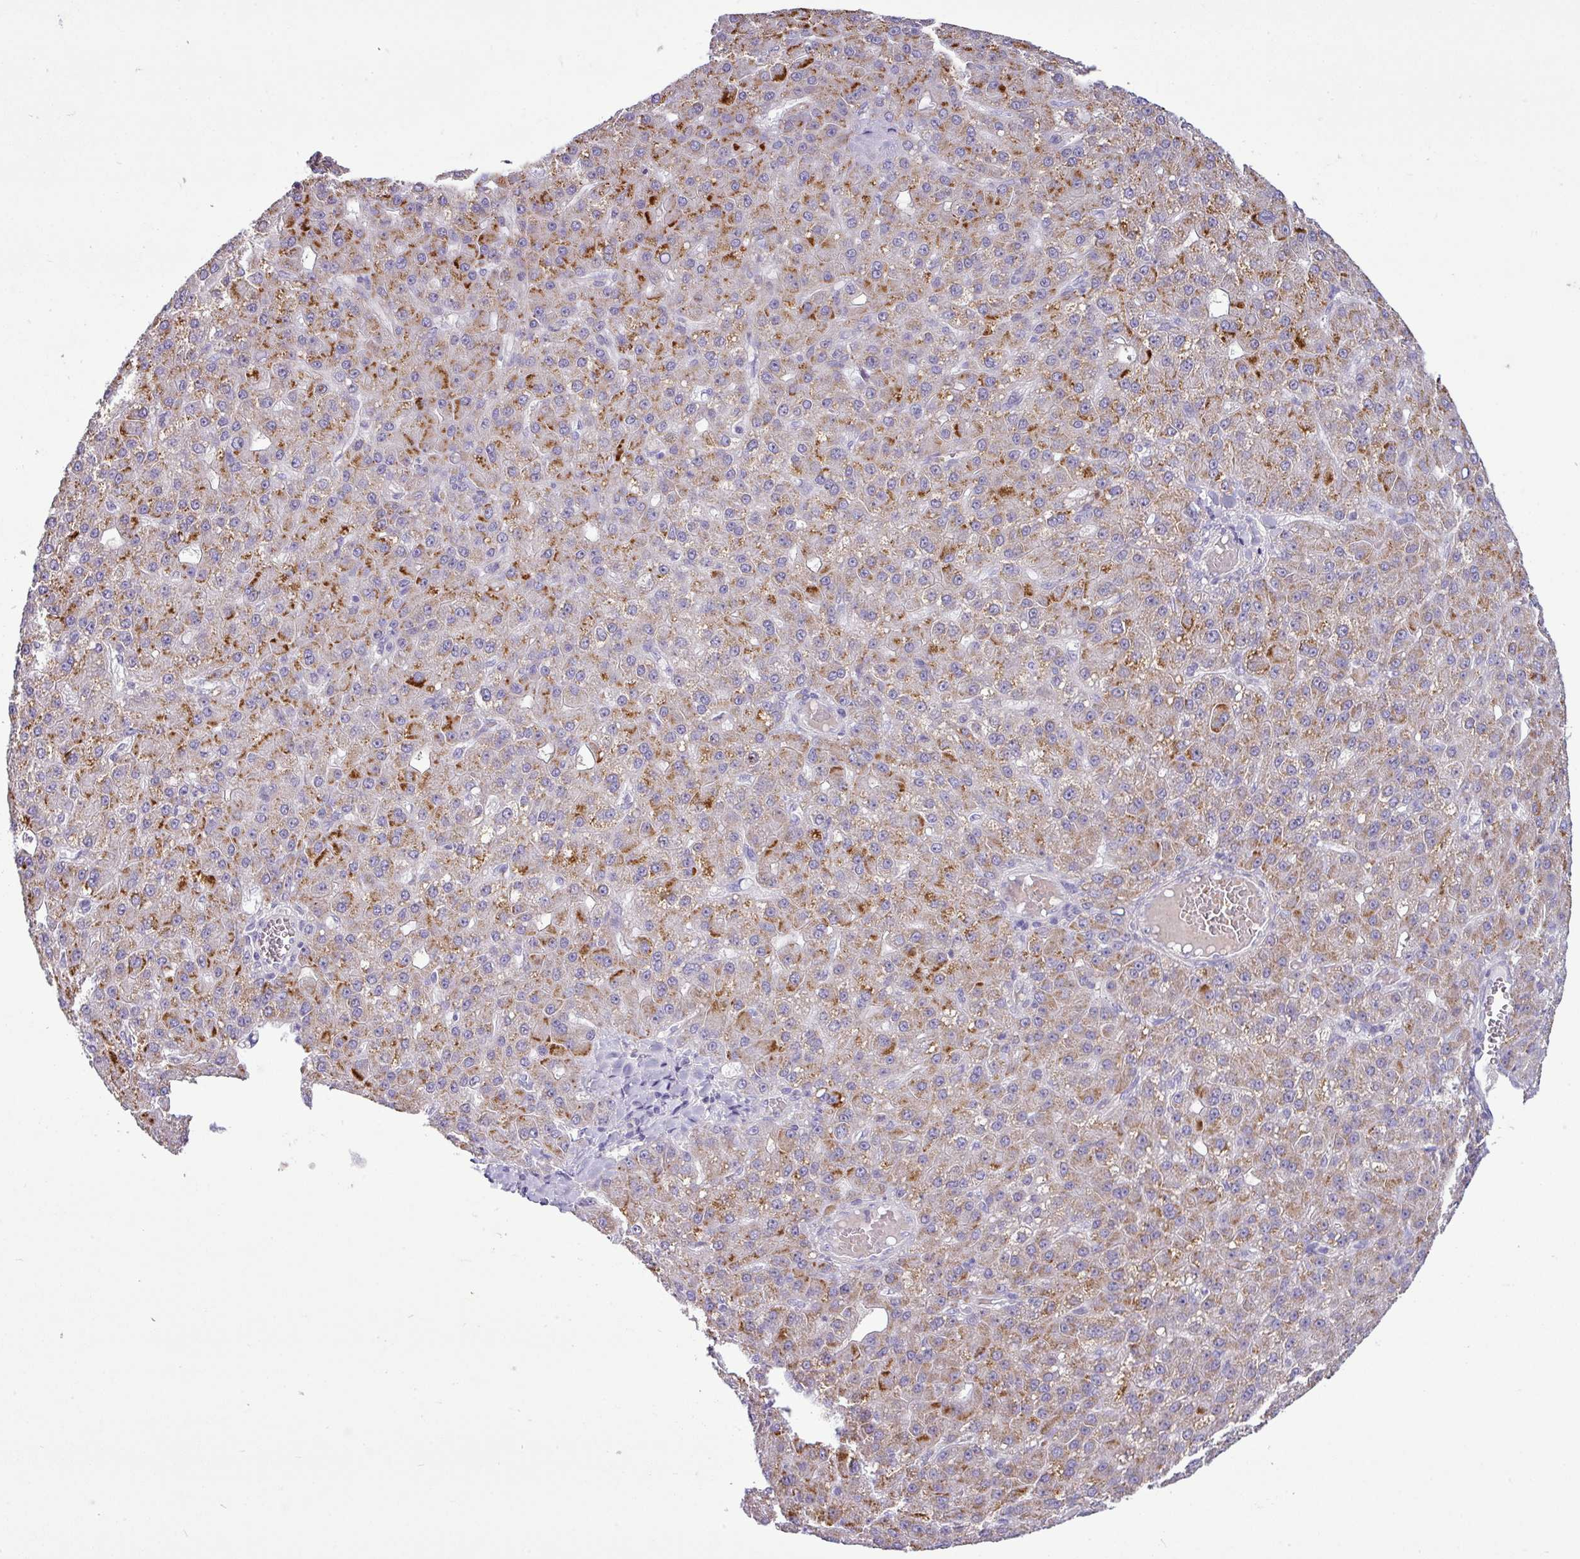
{"staining": {"intensity": "strong", "quantity": "25%-75%", "location": "cytoplasmic/membranous"}, "tissue": "liver cancer", "cell_type": "Tumor cells", "image_type": "cancer", "snomed": [{"axis": "morphology", "description": "Carcinoma, Hepatocellular, NOS"}, {"axis": "topography", "description": "Liver"}], "caption": "This photomicrograph displays IHC staining of human liver cancer (hepatocellular carcinoma), with high strong cytoplasmic/membranous expression in approximately 25%-75% of tumor cells.", "gene": "ACAP3", "patient": {"sex": "male", "age": 67}}